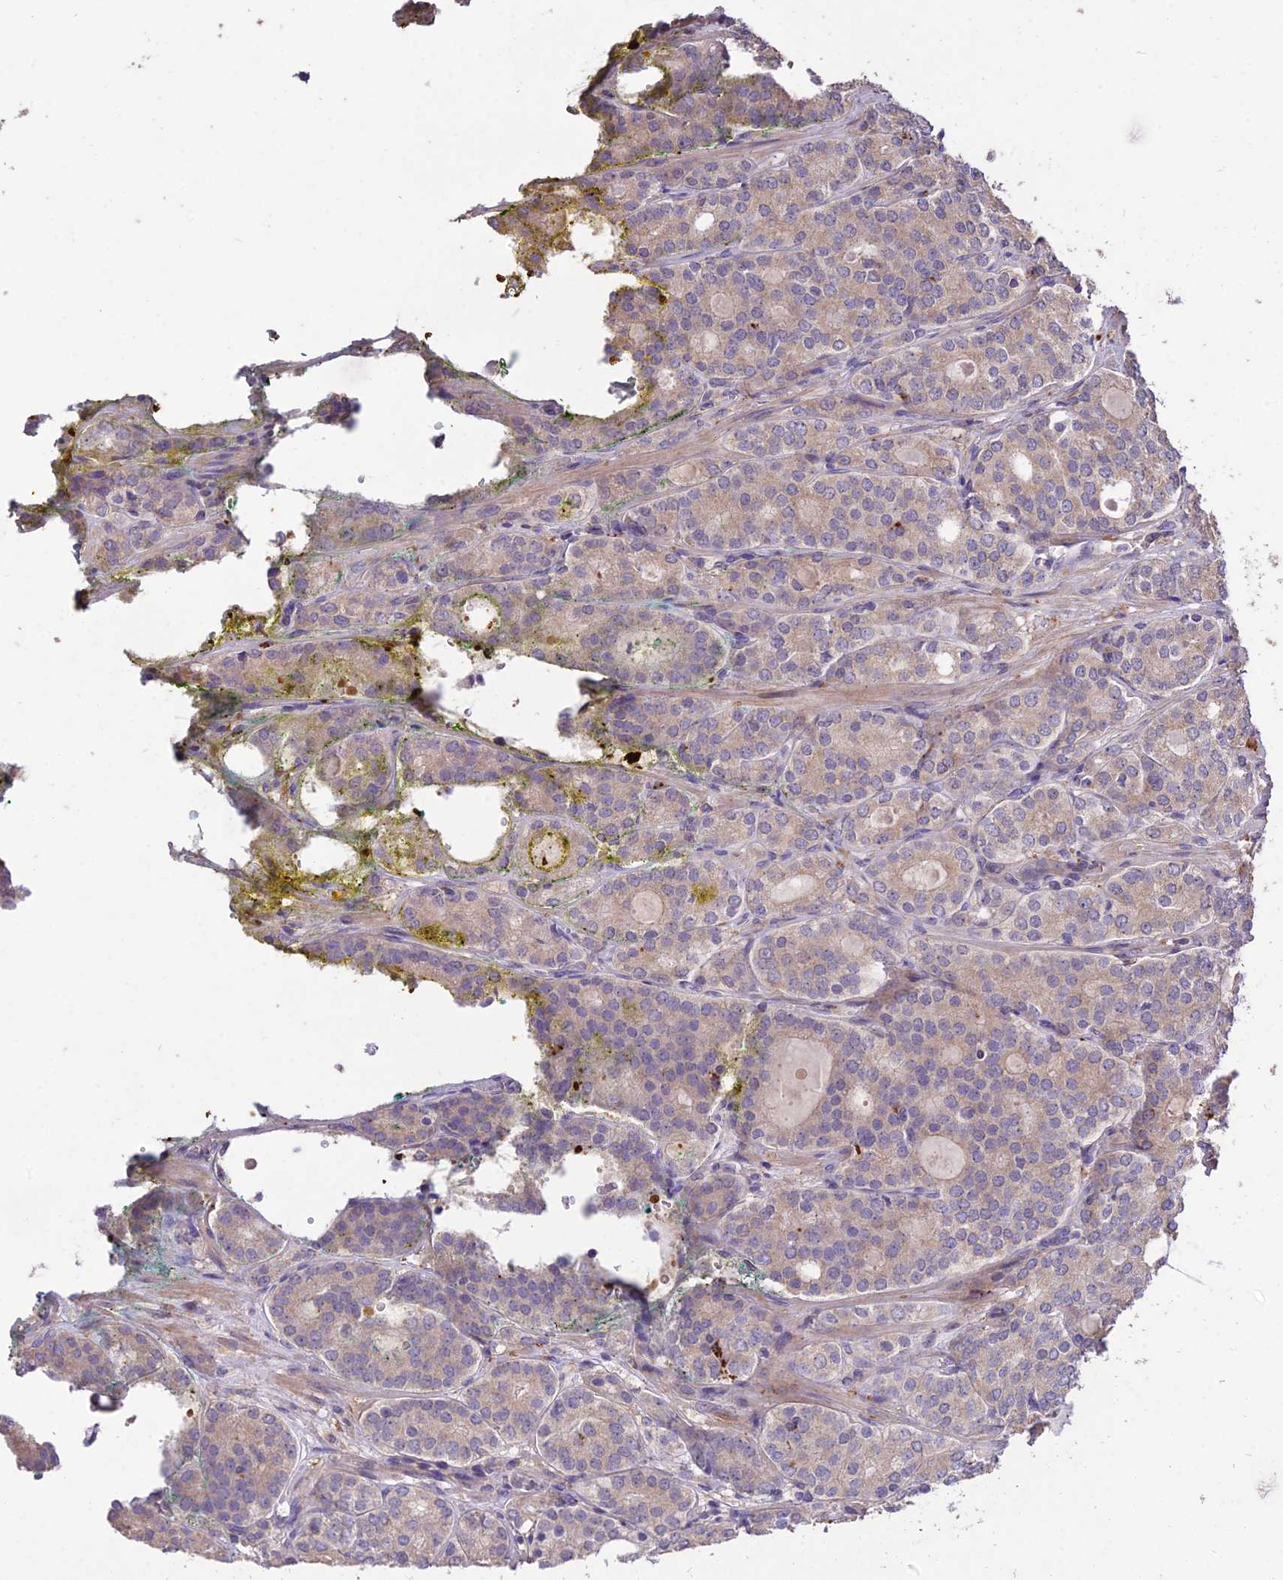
{"staining": {"intensity": "weak", "quantity": "25%-75%", "location": "cytoplasmic/membranous"}, "tissue": "prostate cancer", "cell_type": "Tumor cells", "image_type": "cancer", "snomed": [{"axis": "morphology", "description": "Adenocarcinoma, High grade"}, {"axis": "topography", "description": "Prostate"}], "caption": "Immunohistochemical staining of human adenocarcinoma (high-grade) (prostate) displays low levels of weak cytoplasmic/membranous protein positivity in approximately 25%-75% of tumor cells.", "gene": "SDHD", "patient": {"sex": "male", "age": 64}}